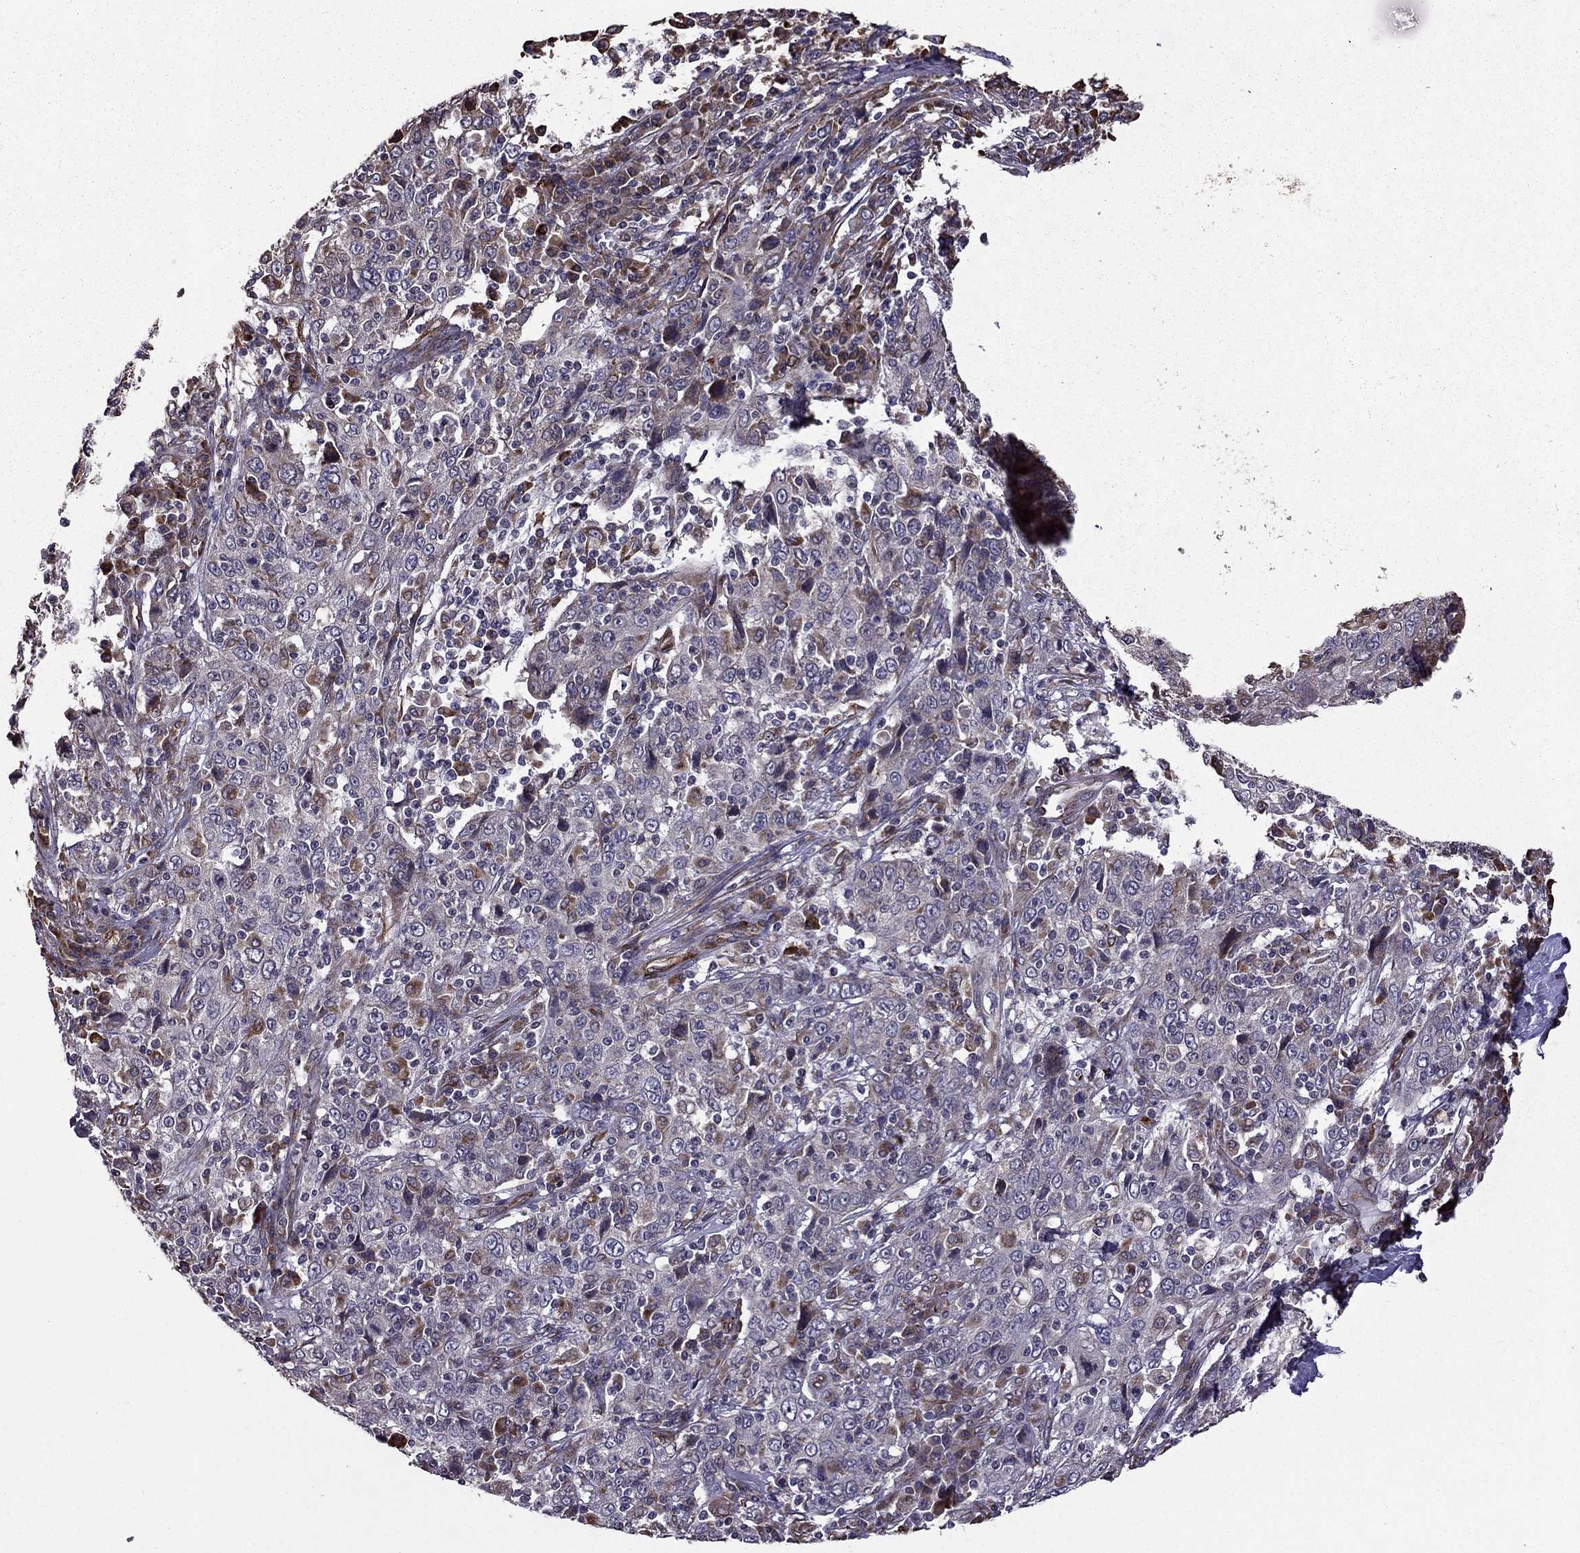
{"staining": {"intensity": "weak", "quantity": "<25%", "location": "cytoplasmic/membranous"}, "tissue": "cervical cancer", "cell_type": "Tumor cells", "image_type": "cancer", "snomed": [{"axis": "morphology", "description": "Squamous cell carcinoma, NOS"}, {"axis": "topography", "description": "Cervix"}], "caption": "Cervical cancer (squamous cell carcinoma) was stained to show a protein in brown. There is no significant expression in tumor cells.", "gene": "IKBIP", "patient": {"sex": "female", "age": 46}}